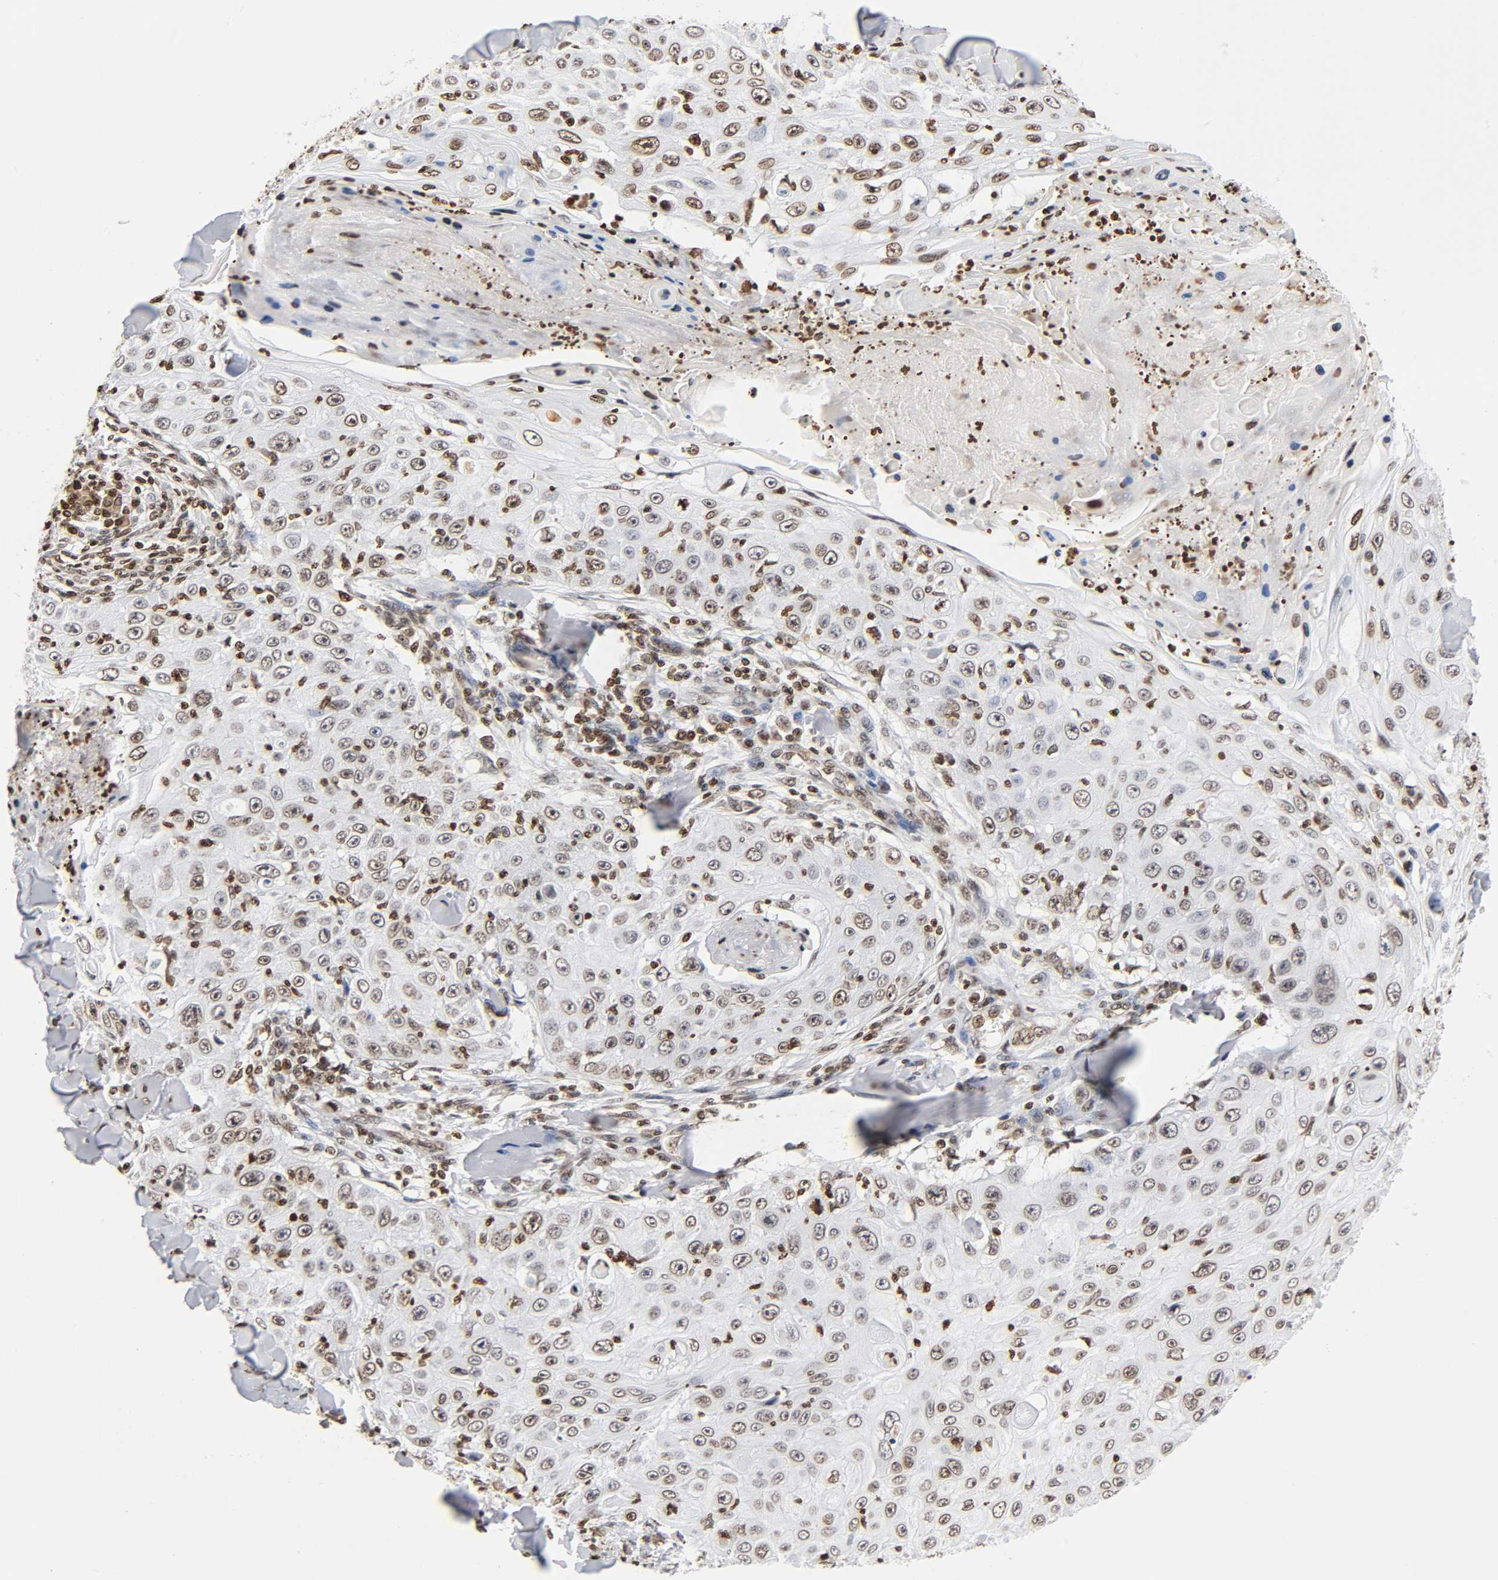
{"staining": {"intensity": "moderate", "quantity": ">75%", "location": "nuclear"}, "tissue": "skin cancer", "cell_type": "Tumor cells", "image_type": "cancer", "snomed": [{"axis": "morphology", "description": "Squamous cell carcinoma, NOS"}, {"axis": "topography", "description": "Skin"}], "caption": "Approximately >75% of tumor cells in human skin squamous cell carcinoma demonstrate moderate nuclear protein expression as visualized by brown immunohistochemical staining.", "gene": "HOXA6", "patient": {"sex": "male", "age": 86}}